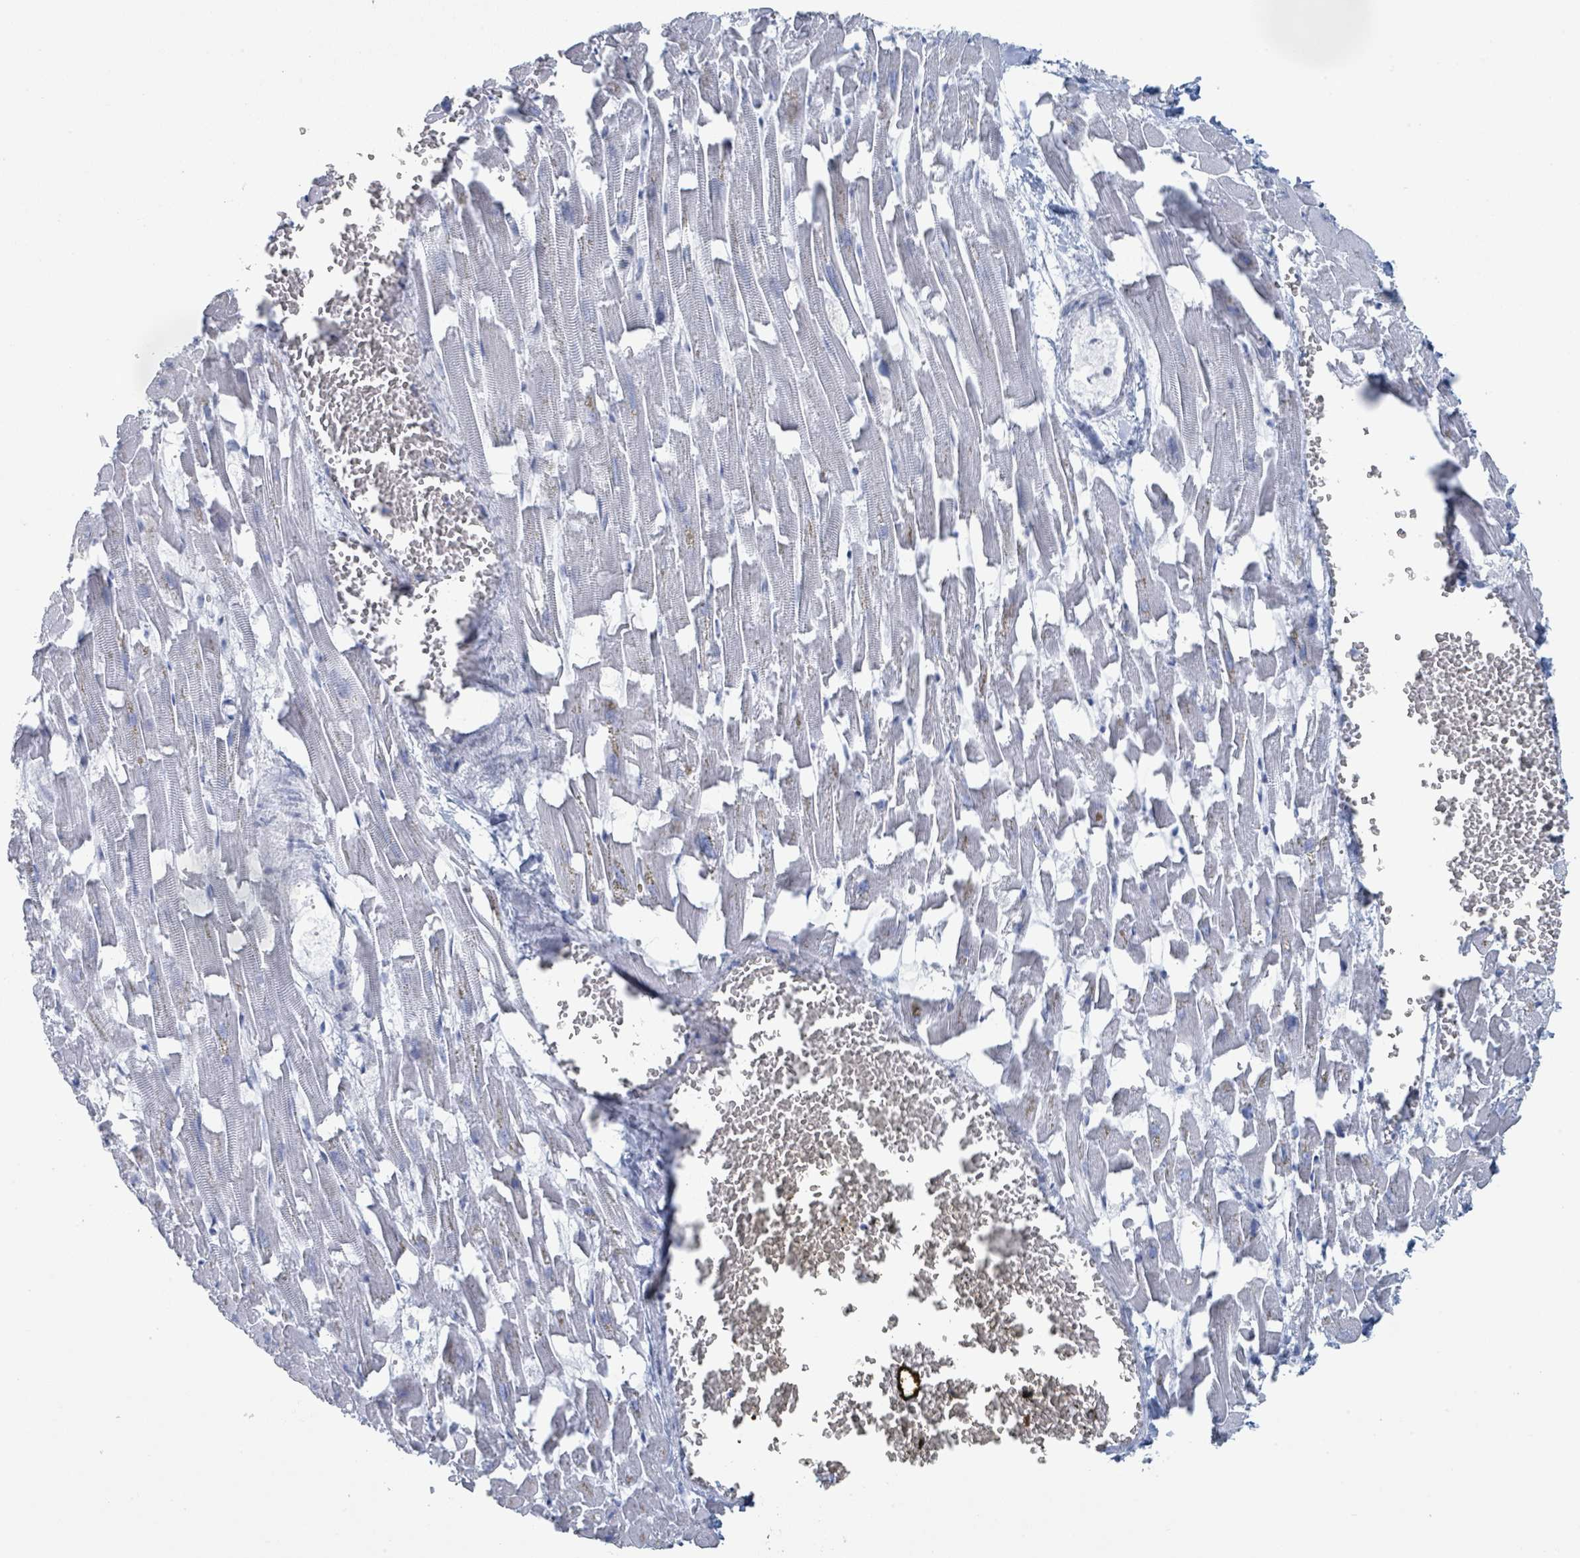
{"staining": {"intensity": "negative", "quantity": "none", "location": "none"}, "tissue": "heart muscle", "cell_type": "Cardiomyocytes", "image_type": "normal", "snomed": [{"axis": "morphology", "description": "Normal tissue, NOS"}, {"axis": "topography", "description": "Heart"}], "caption": "DAB immunohistochemical staining of benign human heart muscle exhibits no significant positivity in cardiomyocytes.", "gene": "GPR15LG", "patient": {"sex": "female", "age": 64}}